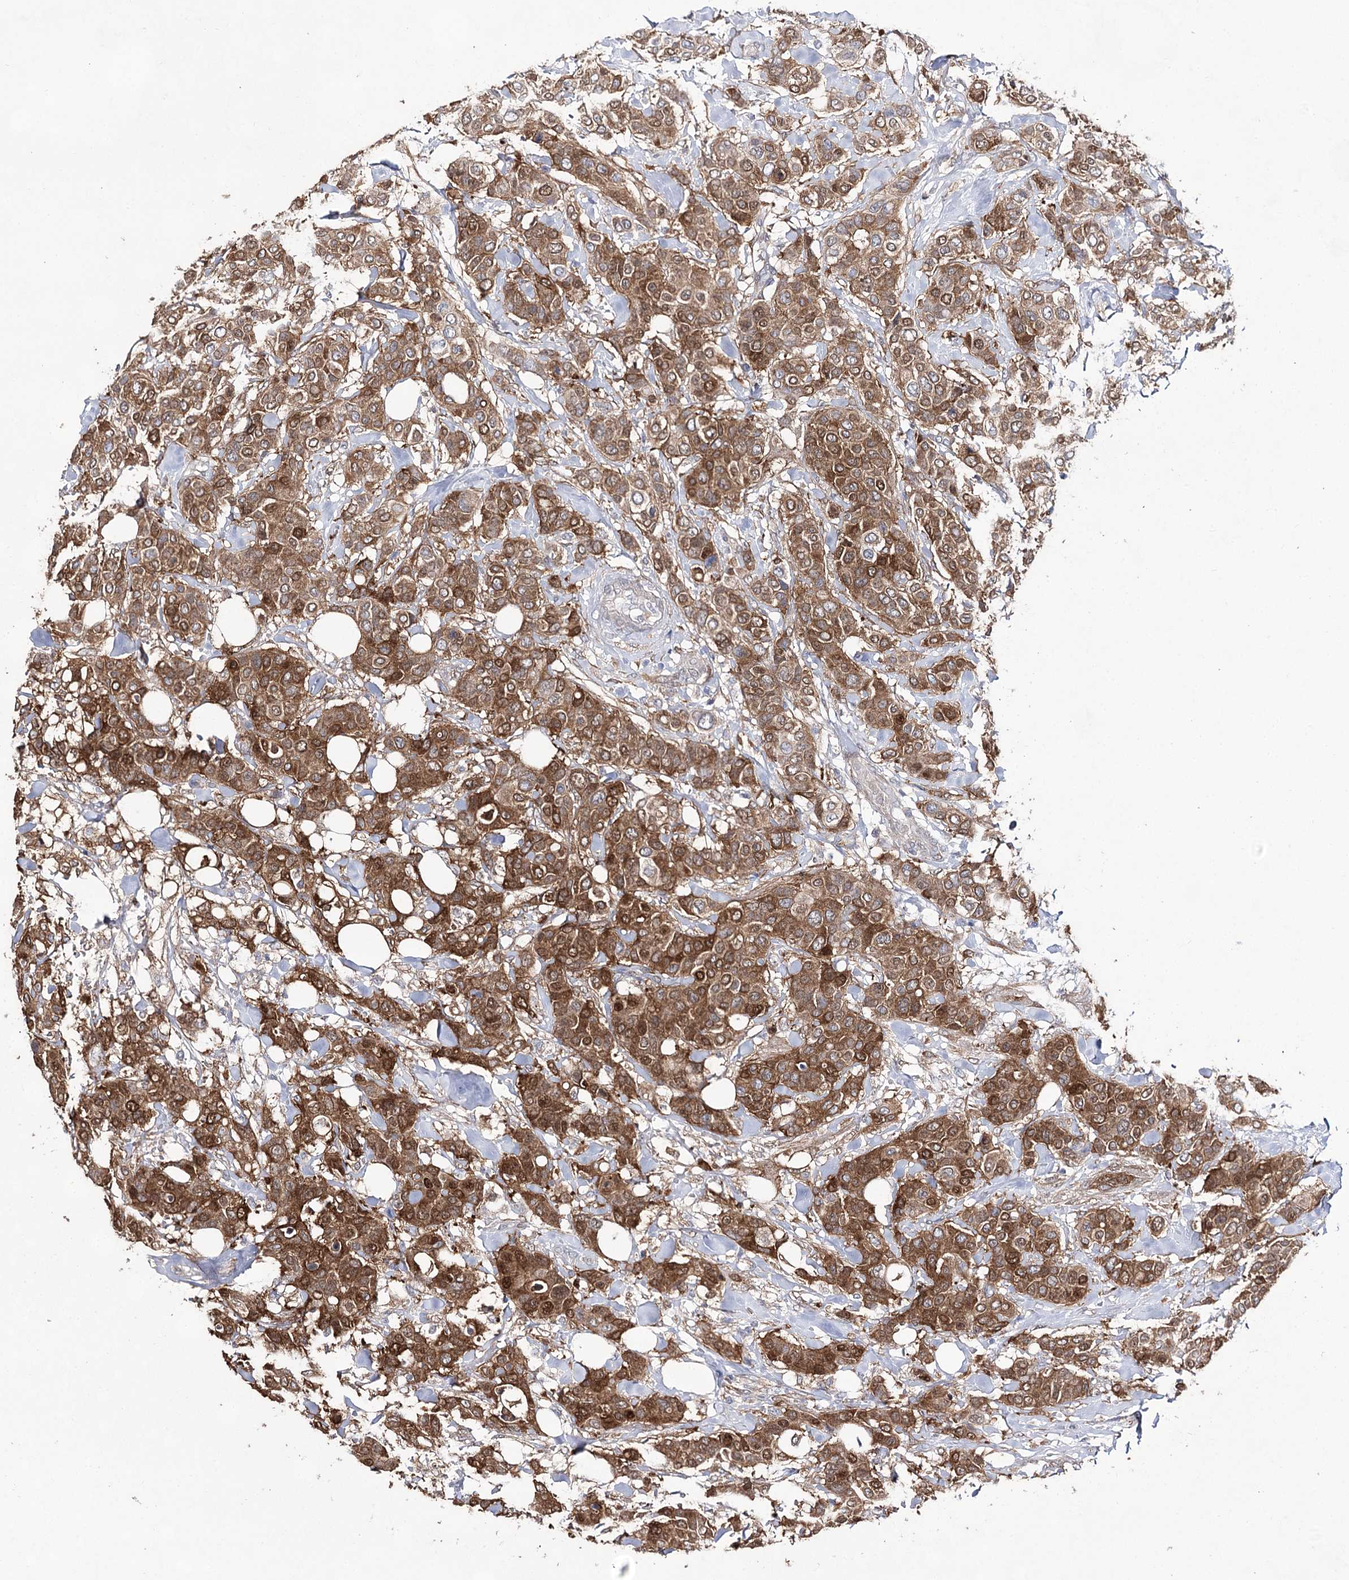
{"staining": {"intensity": "strong", "quantity": ">75%", "location": "cytoplasmic/membranous,nuclear"}, "tissue": "breast cancer", "cell_type": "Tumor cells", "image_type": "cancer", "snomed": [{"axis": "morphology", "description": "Lobular carcinoma"}, {"axis": "topography", "description": "Breast"}], "caption": "This photomicrograph shows IHC staining of human lobular carcinoma (breast), with high strong cytoplasmic/membranous and nuclear expression in about >75% of tumor cells.", "gene": "UGDH", "patient": {"sex": "female", "age": 51}}